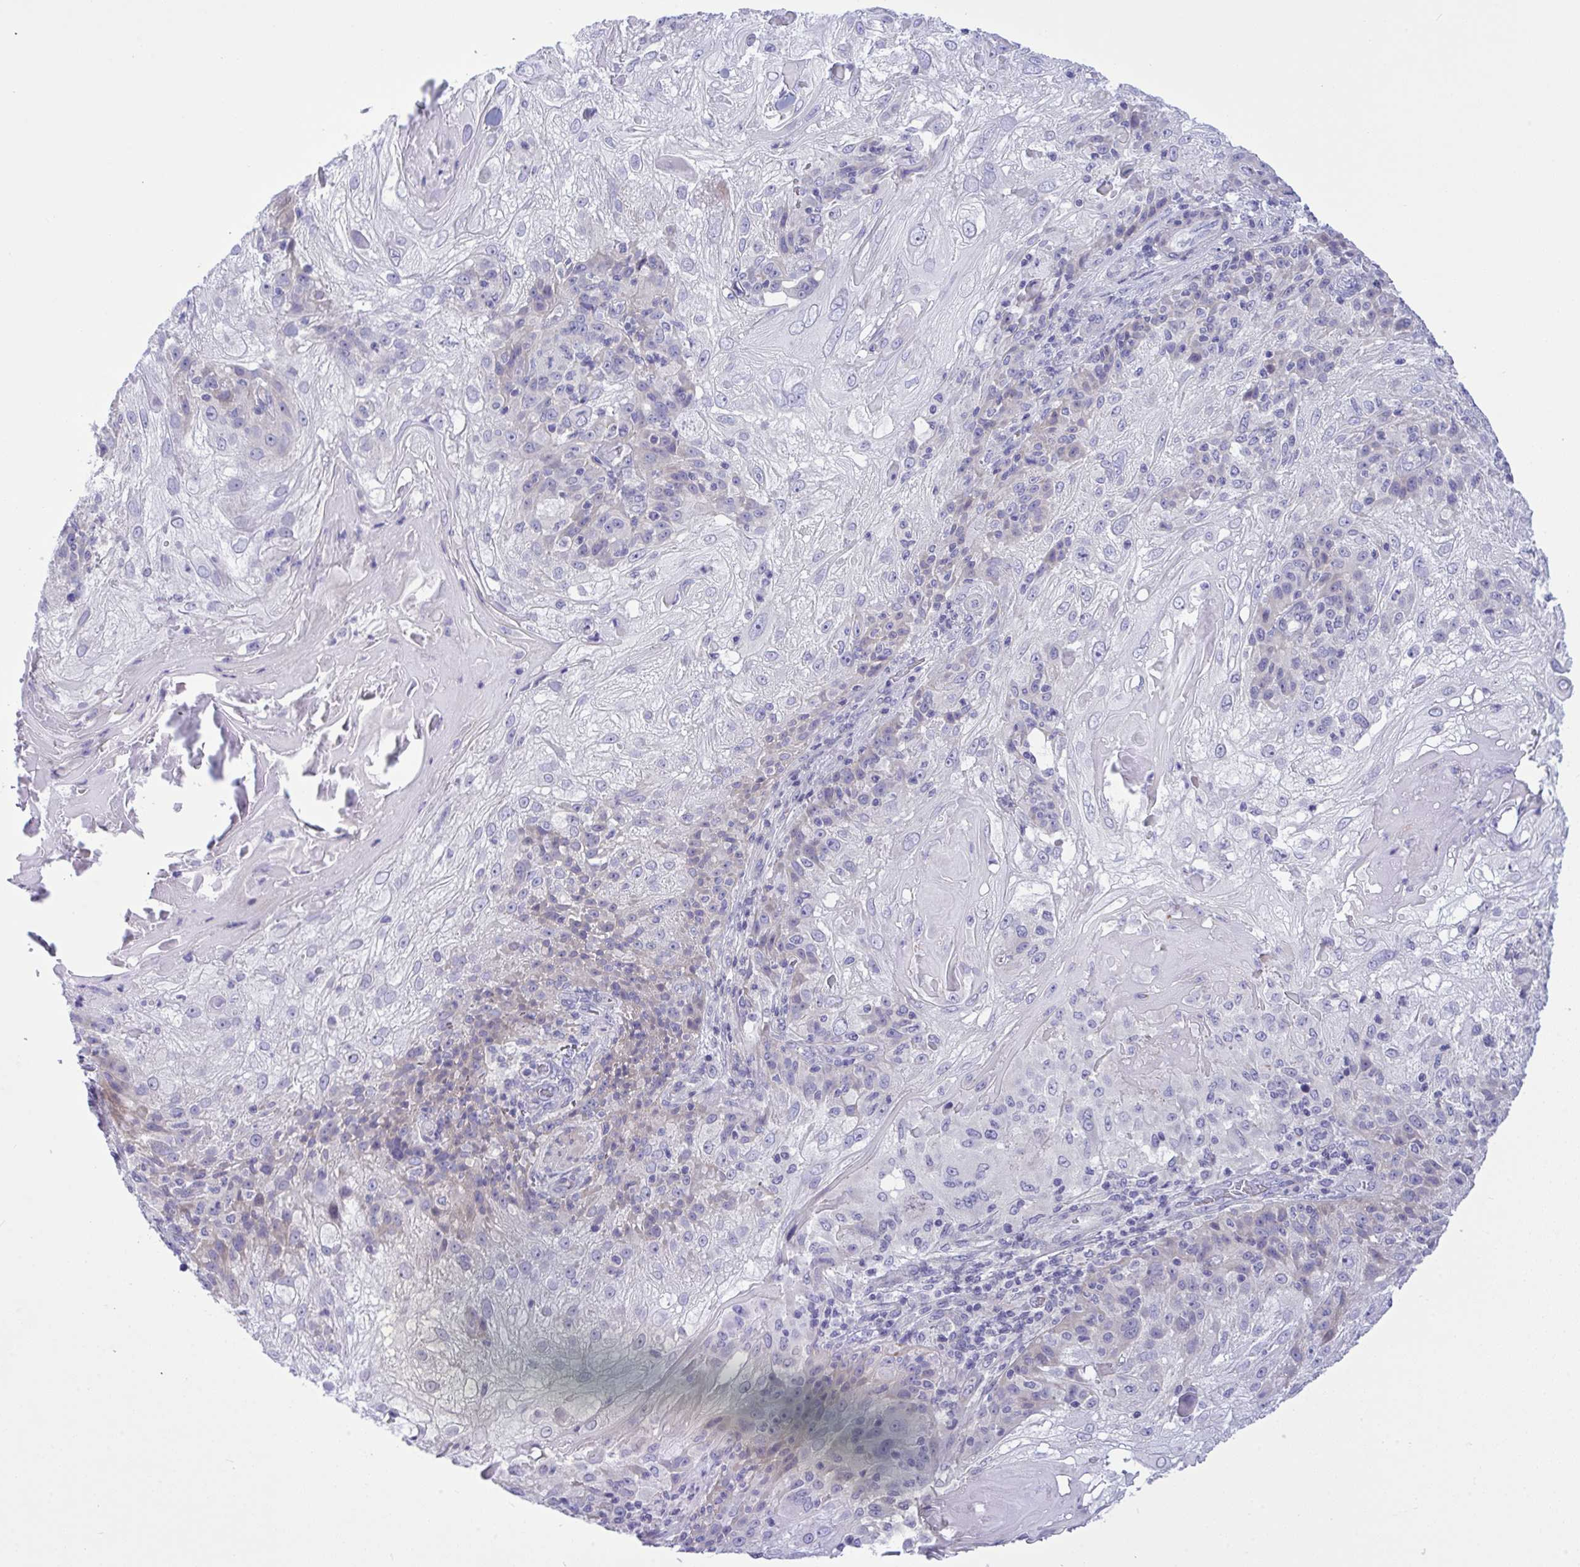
{"staining": {"intensity": "negative", "quantity": "none", "location": "none"}, "tissue": "skin cancer", "cell_type": "Tumor cells", "image_type": "cancer", "snomed": [{"axis": "morphology", "description": "Normal tissue, NOS"}, {"axis": "morphology", "description": "Squamous cell carcinoma, NOS"}, {"axis": "topography", "description": "Skin"}], "caption": "Skin cancer stained for a protein using immunohistochemistry reveals no positivity tumor cells.", "gene": "WDR97", "patient": {"sex": "female", "age": 83}}